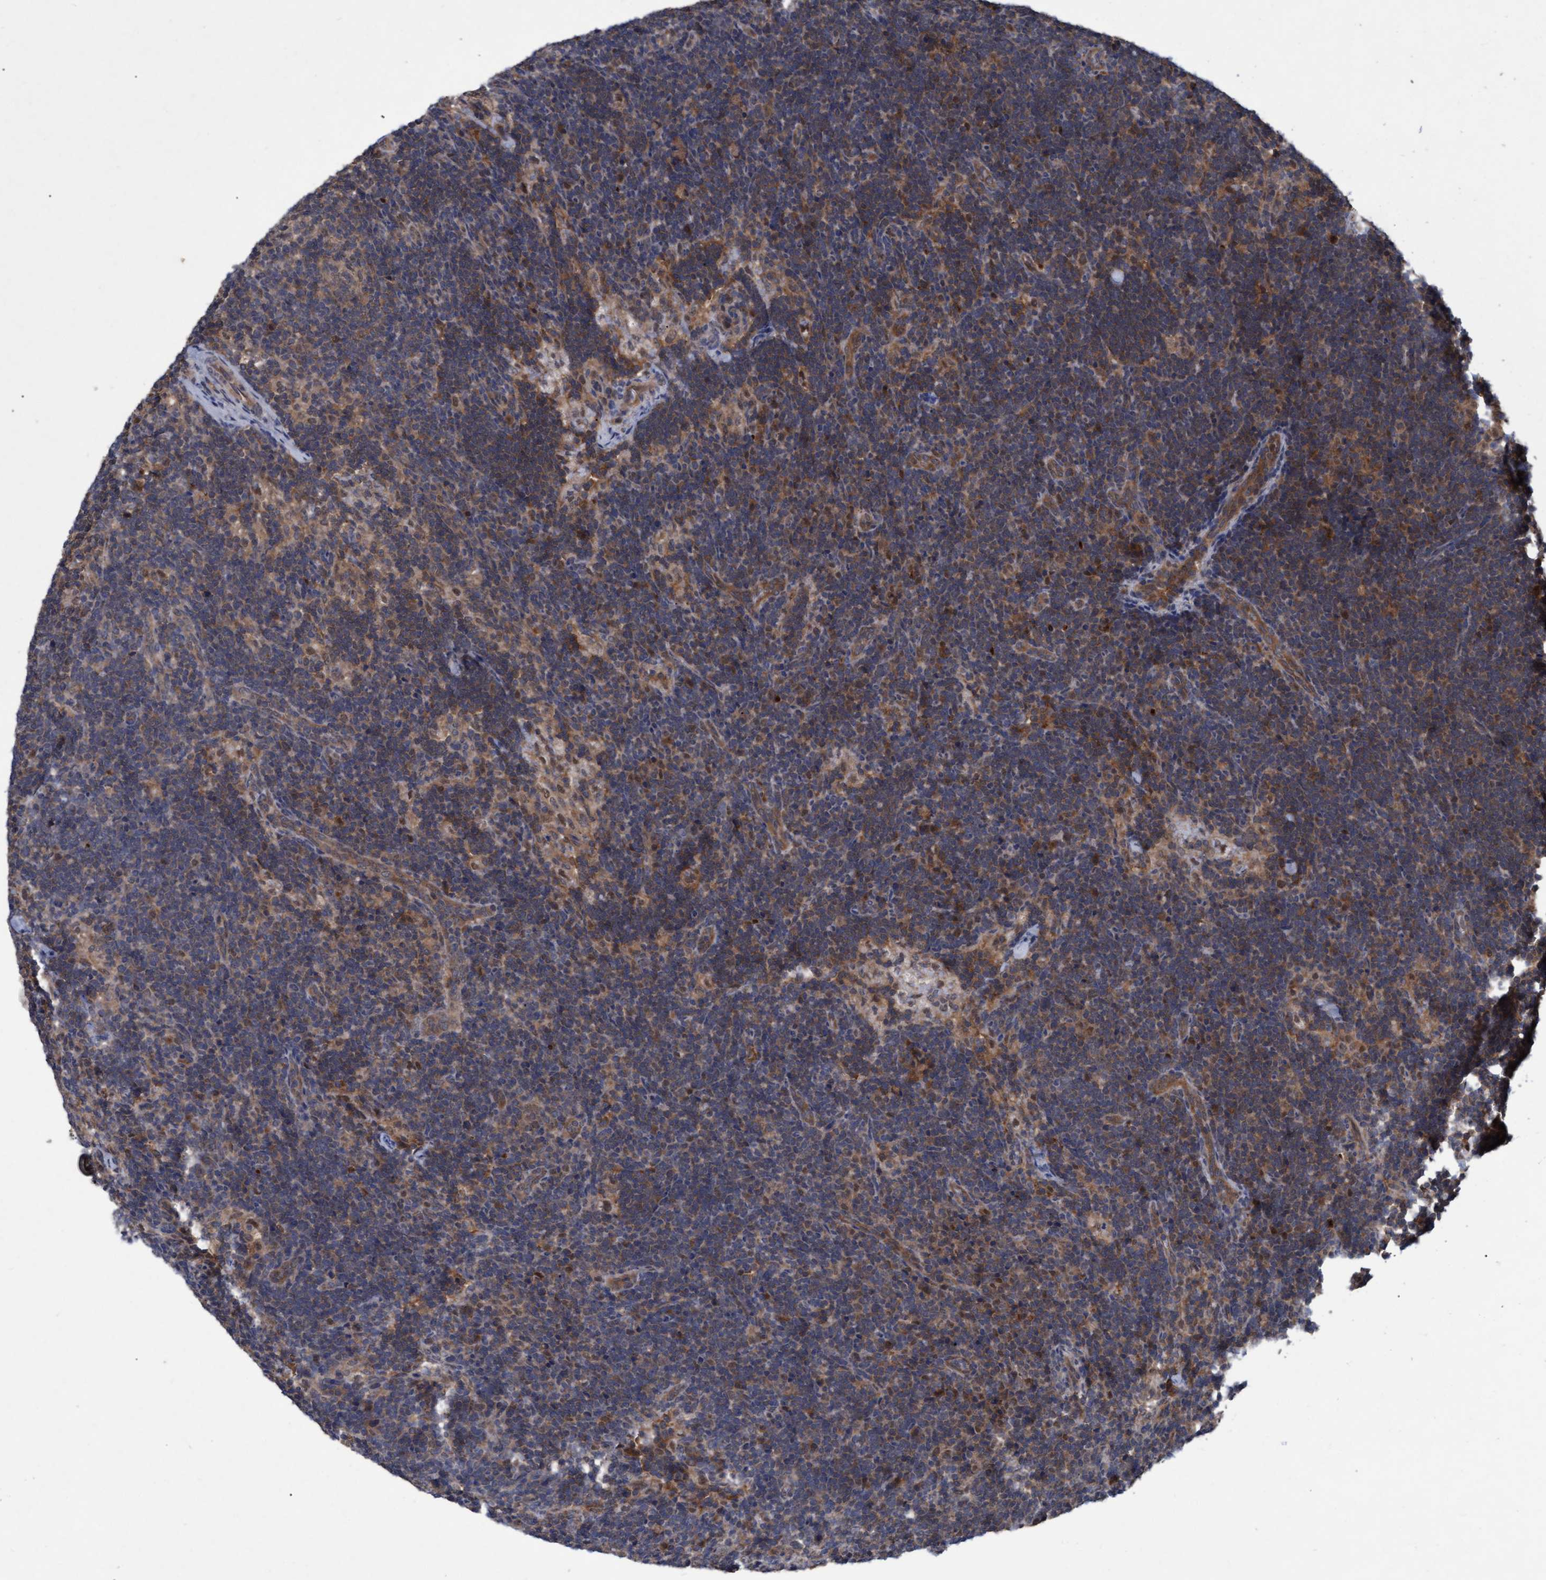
{"staining": {"intensity": "weak", "quantity": "25%-75%", "location": "cytoplasmic/membranous"}, "tissue": "lymph node", "cell_type": "Non-germinal center cells", "image_type": "normal", "snomed": [{"axis": "morphology", "description": "Normal tissue, NOS"}, {"axis": "topography", "description": "Lymph node"}], "caption": "A photomicrograph of lymph node stained for a protein displays weak cytoplasmic/membranous brown staining in non-germinal center cells.", "gene": "PSMB6", "patient": {"sex": "female", "age": 22}}